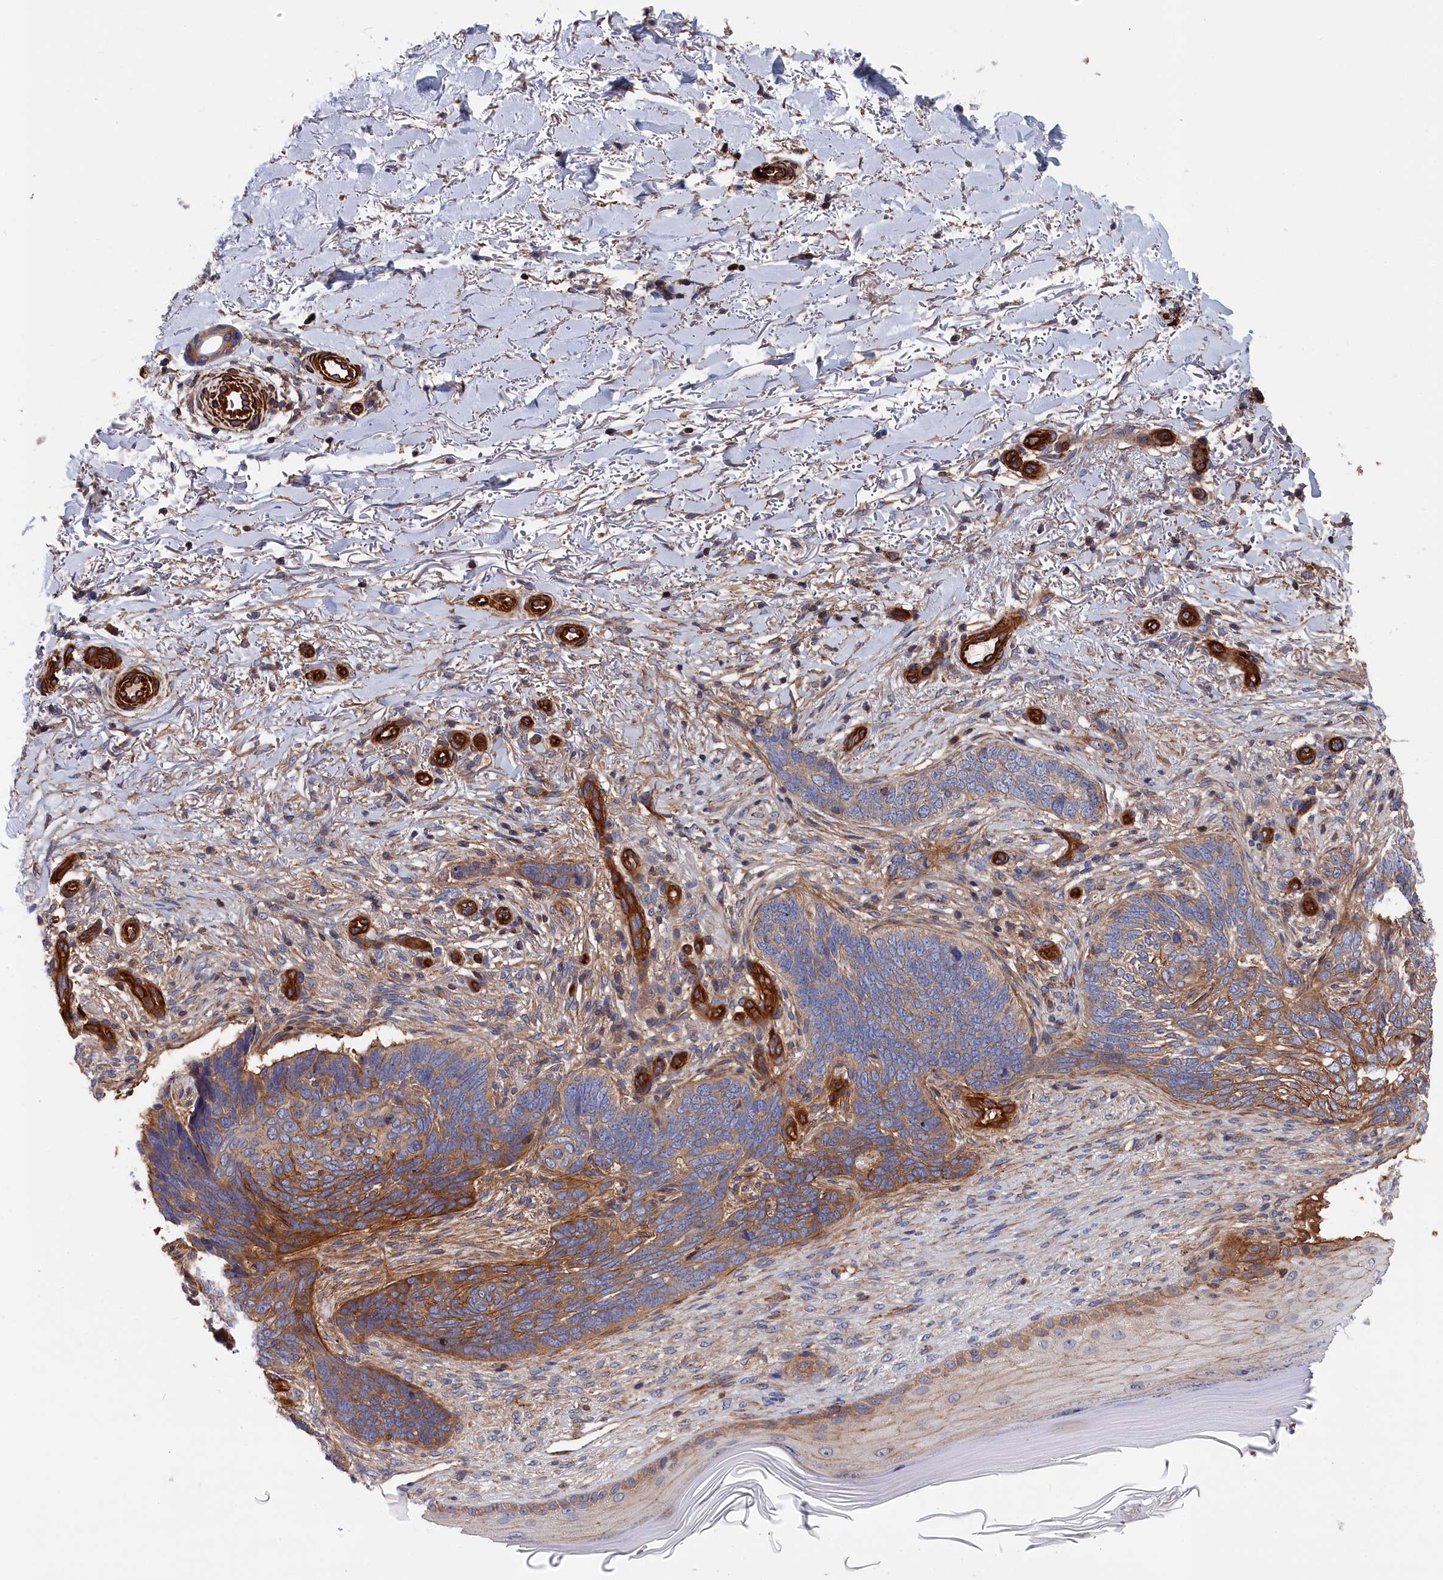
{"staining": {"intensity": "moderate", "quantity": "<25%", "location": "cytoplasmic/membranous"}, "tissue": "skin cancer", "cell_type": "Tumor cells", "image_type": "cancer", "snomed": [{"axis": "morphology", "description": "Normal tissue, NOS"}, {"axis": "morphology", "description": "Basal cell carcinoma"}, {"axis": "topography", "description": "Skin"}], "caption": "A brown stain labels moderate cytoplasmic/membranous staining of a protein in human basal cell carcinoma (skin) tumor cells. Using DAB (3,3'-diaminobenzidine) (brown) and hematoxylin (blue) stains, captured at high magnification using brightfield microscopy.", "gene": "LDHD", "patient": {"sex": "female", "age": 67}}